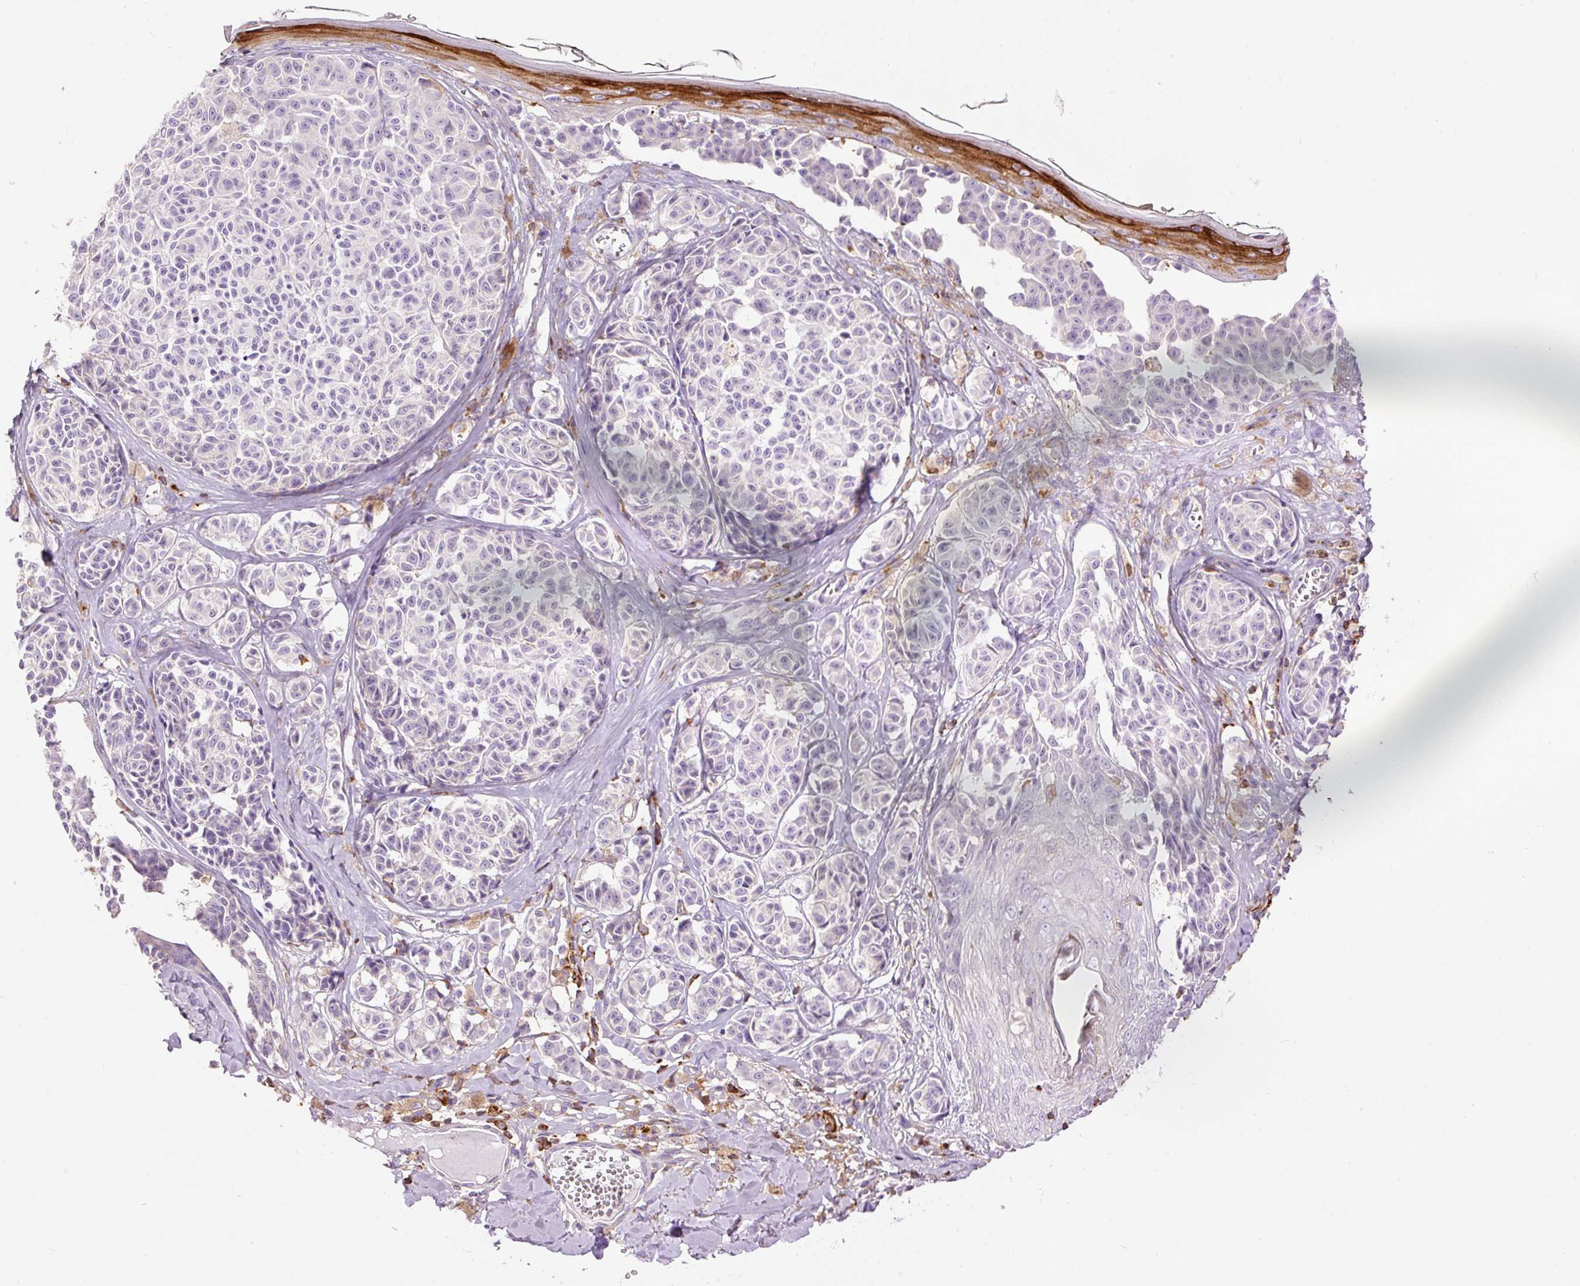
{"staining": {"intensity": "negative", "quantity": "none", "location": "none"}, "tissue": "melanoma", "cell_type": "Tumor cells", "image_type": "cancer", "snomed": [{"axis": "morphology", "description": "Malignant melanoma, NOS"}, {"axis": "topography", "description": "Skin"}], "caption": "The image shows no significant positivity in tumor cells of malignant melanoma.", "gene": "DOK6", "patient": {"sex": "female", "age": 43}}